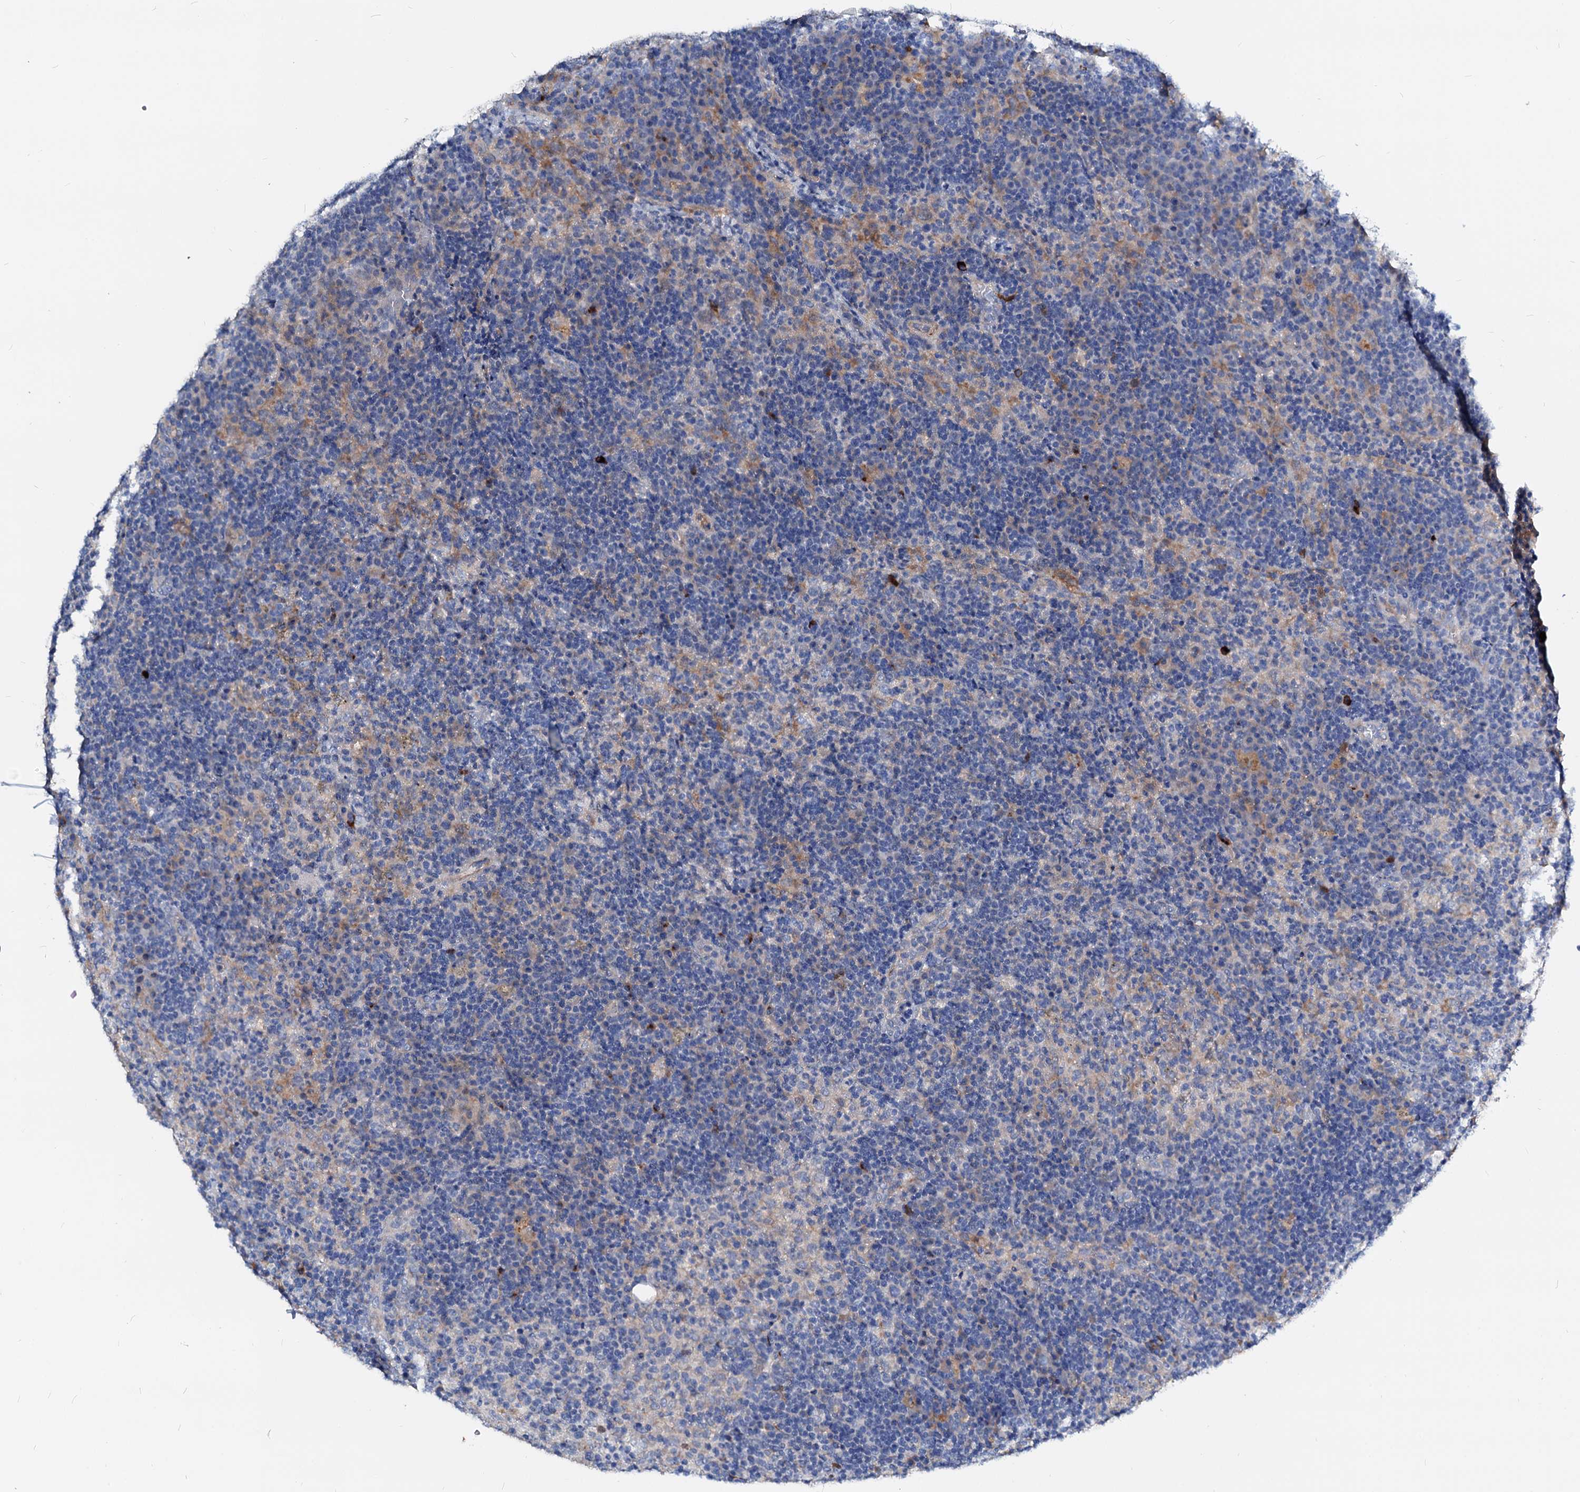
{"staining": {"intensity": "negative", "quantity": "none", "location": "none"}, "tissue": "lymph node", "cell_type": "Germinal center cells", "image_type": "normal", "snomed": [{"axis": "morphology", "description": "Normal tissue, NOS"}, {"axis": "topography", "description": "Lymph node"}], "caption": "A high-resolution image shows immunohistochemistry (IHC) staining of benign lymph node, which reveals no significant expression in germinal center cells.", "gene": "ACY3", "patient": {"sex": "female", "age": 70}}